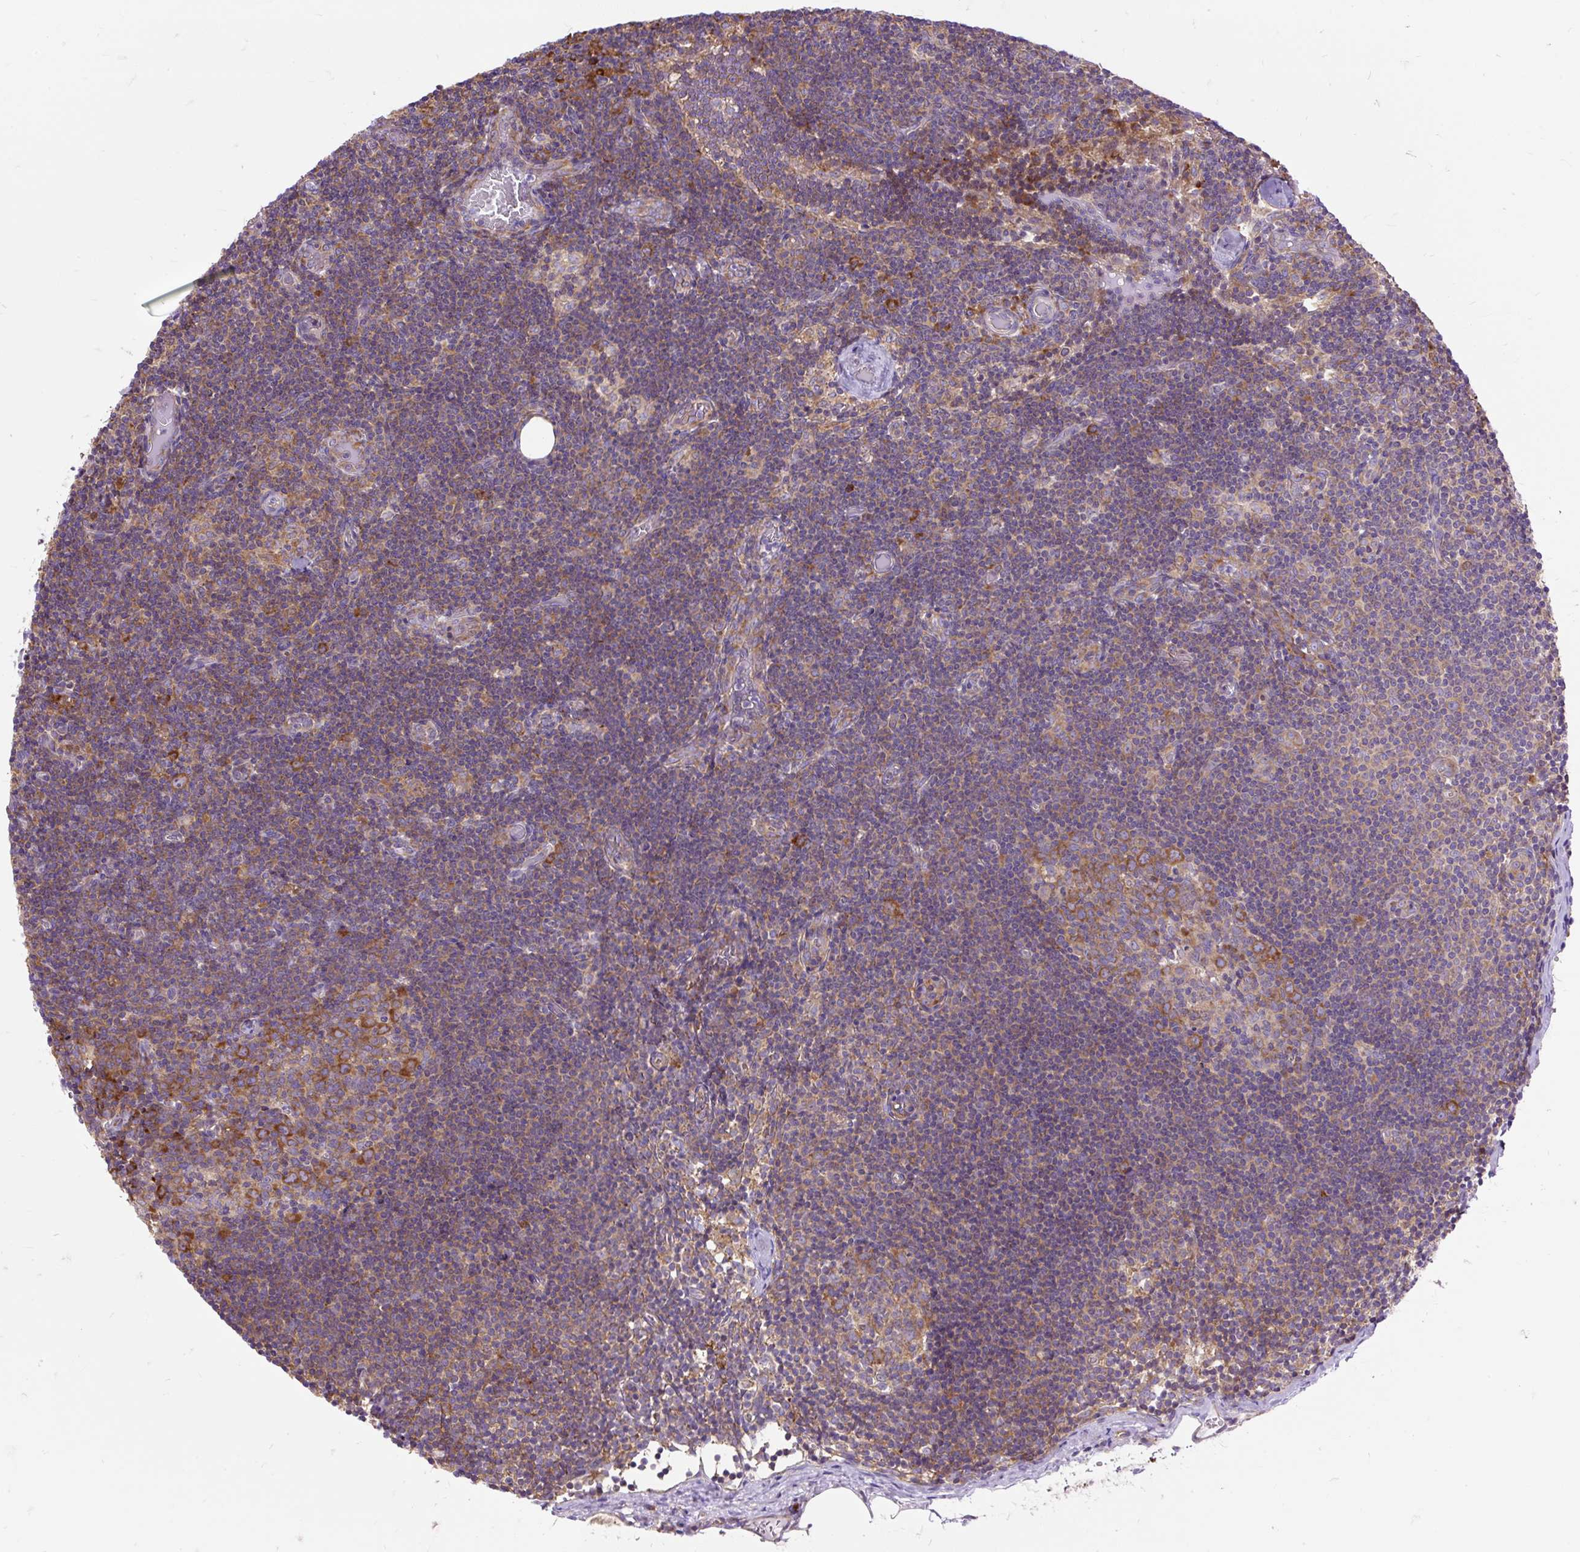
{"staining": {"intensity": "strong", "quantity": "25%-75%", "location": "cytoplasmic/membranous"}, "tissue": "lymph node", "cell_type": "Germinal center cells", "image_type": "normal", "snomed": [{"axis": "morphology", "description": "Normal tissue, NOS"}, {"axis": "topography", "description": "Lymph node"}], "caption": "About 25%-75% of germinal center cells in unremarkable lymph node exhibit strong cytoplasmic/membranous protein expression as visualized by brown immunohistochemical staining.", "gene": "RPS5", "patient": {"sex": "female", "age": 31}}